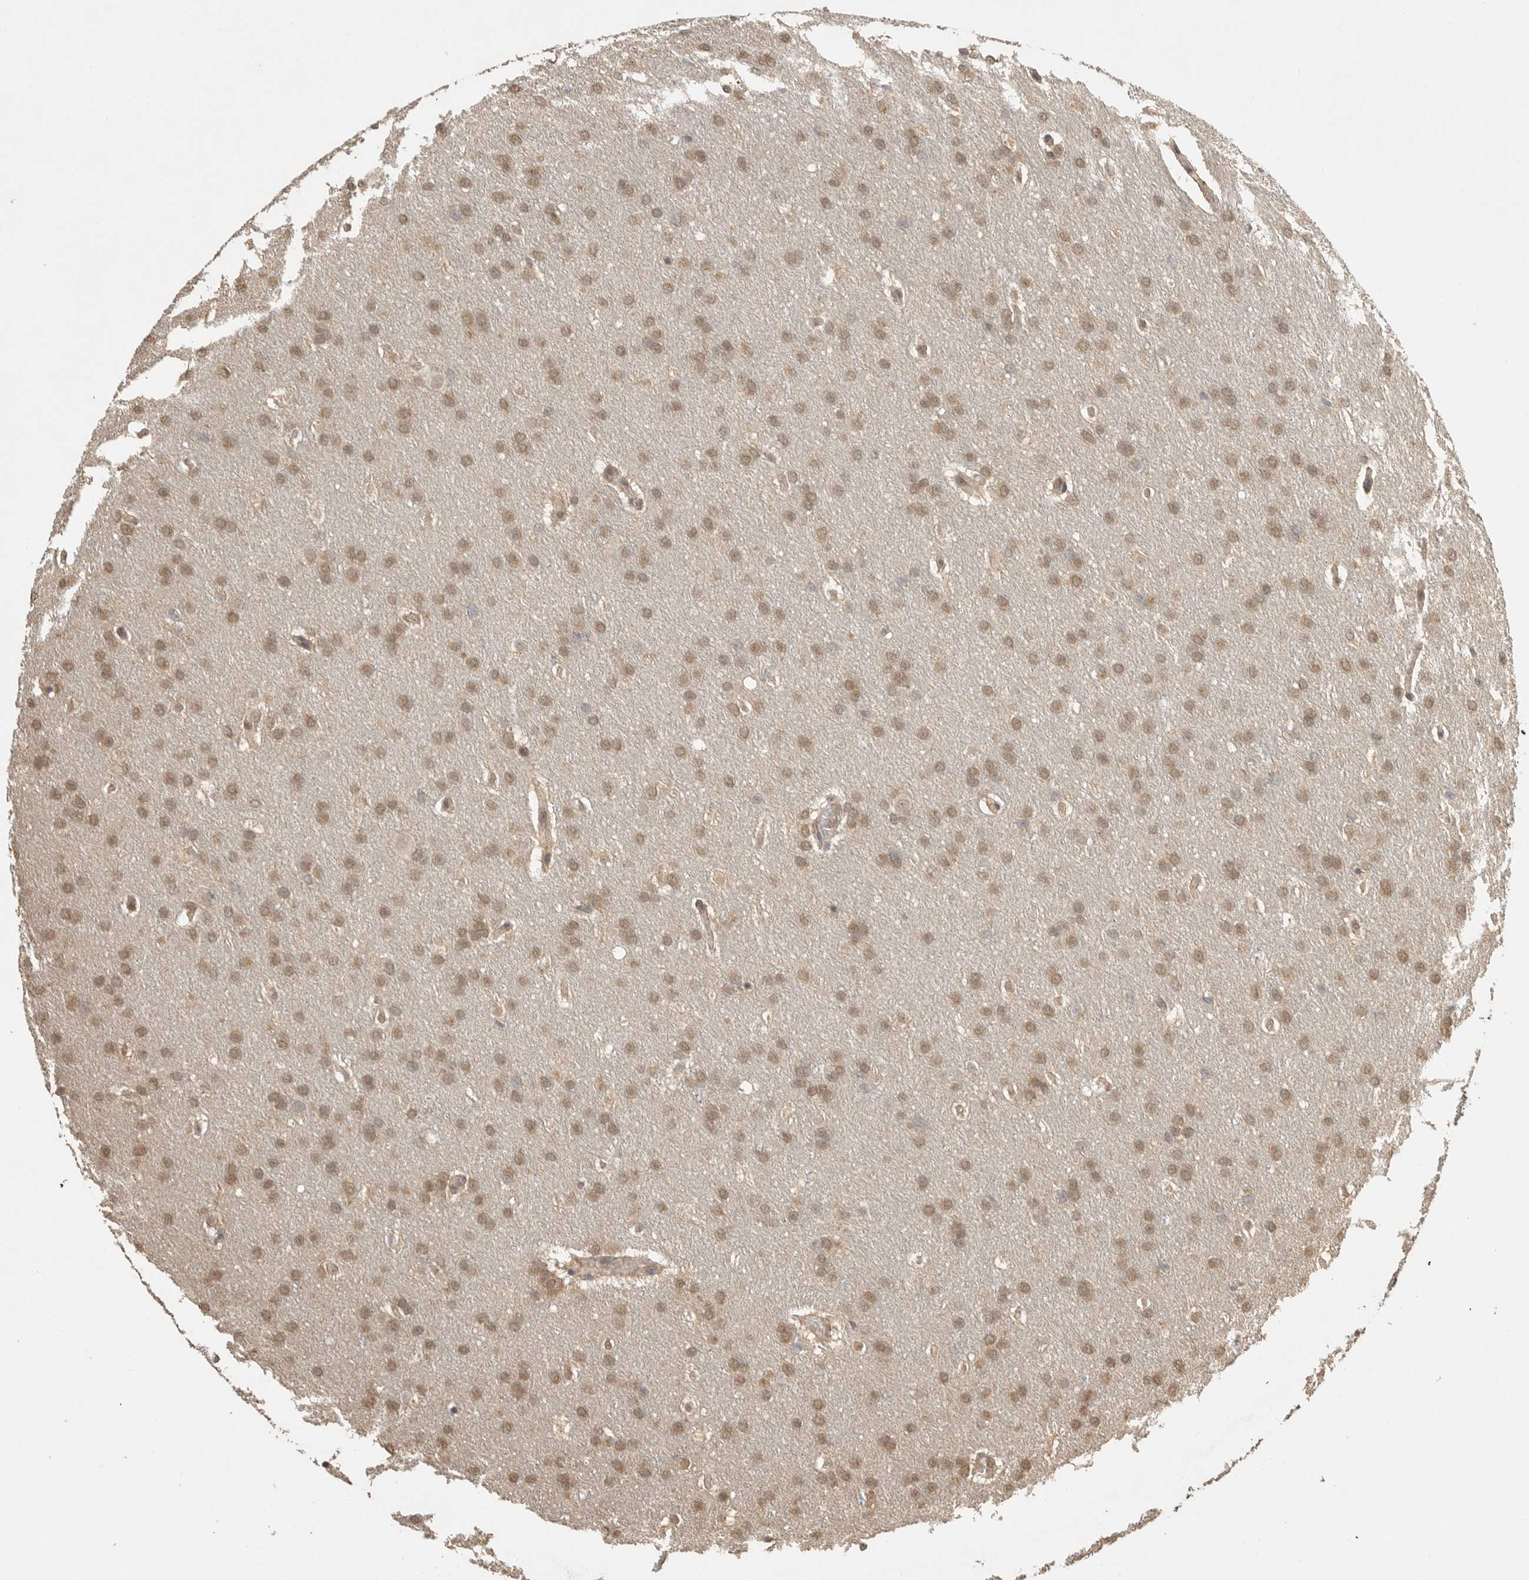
{"staining": {"intensity": "weak", "quantity": ">75%", "location": "cytoplasmic/membranous,nuclear"}, "tissue": "glioma", "cell_type": "Tumor cells", "image_type": "cancer", "snomed": [{"axis": "morphology", "description": "Glioma, malignant, Low grade"}, {"axis": "topography", "description": "Brain"}], "caption": "Immunohistochemistry (IHC) of human malignant glioma (low-grade) reveals low levels of weak cytoplasmic/membranous and nuclear staining in approximately >75% of tumor cells.", "gene": "DFFA", "patient": {"sex": "female", "age": 37}}